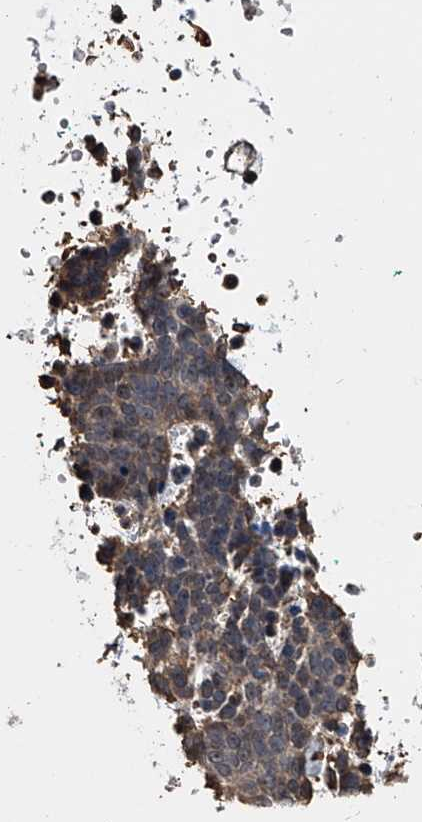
{"staining": {"intensity": "weak", "quantity": "<25%", "location": "cytoplasmic/membranous"}, "tissue": "skin cancer", "cell_type": "Tumor cells", "image_type": "cancer", "snomed": [{"axis": "morphology", "description": "Basal cell carcinoma"}, {"axis": "topography", "description": "Skin"}], "caption": "Immunohistochemistry (IHC) of human skin cancer (basal cell carcinoma) reveals no positivity in tumor cells.", "gene": "LDLRAD2", "patient": {"sex": "female", "age": 81}}